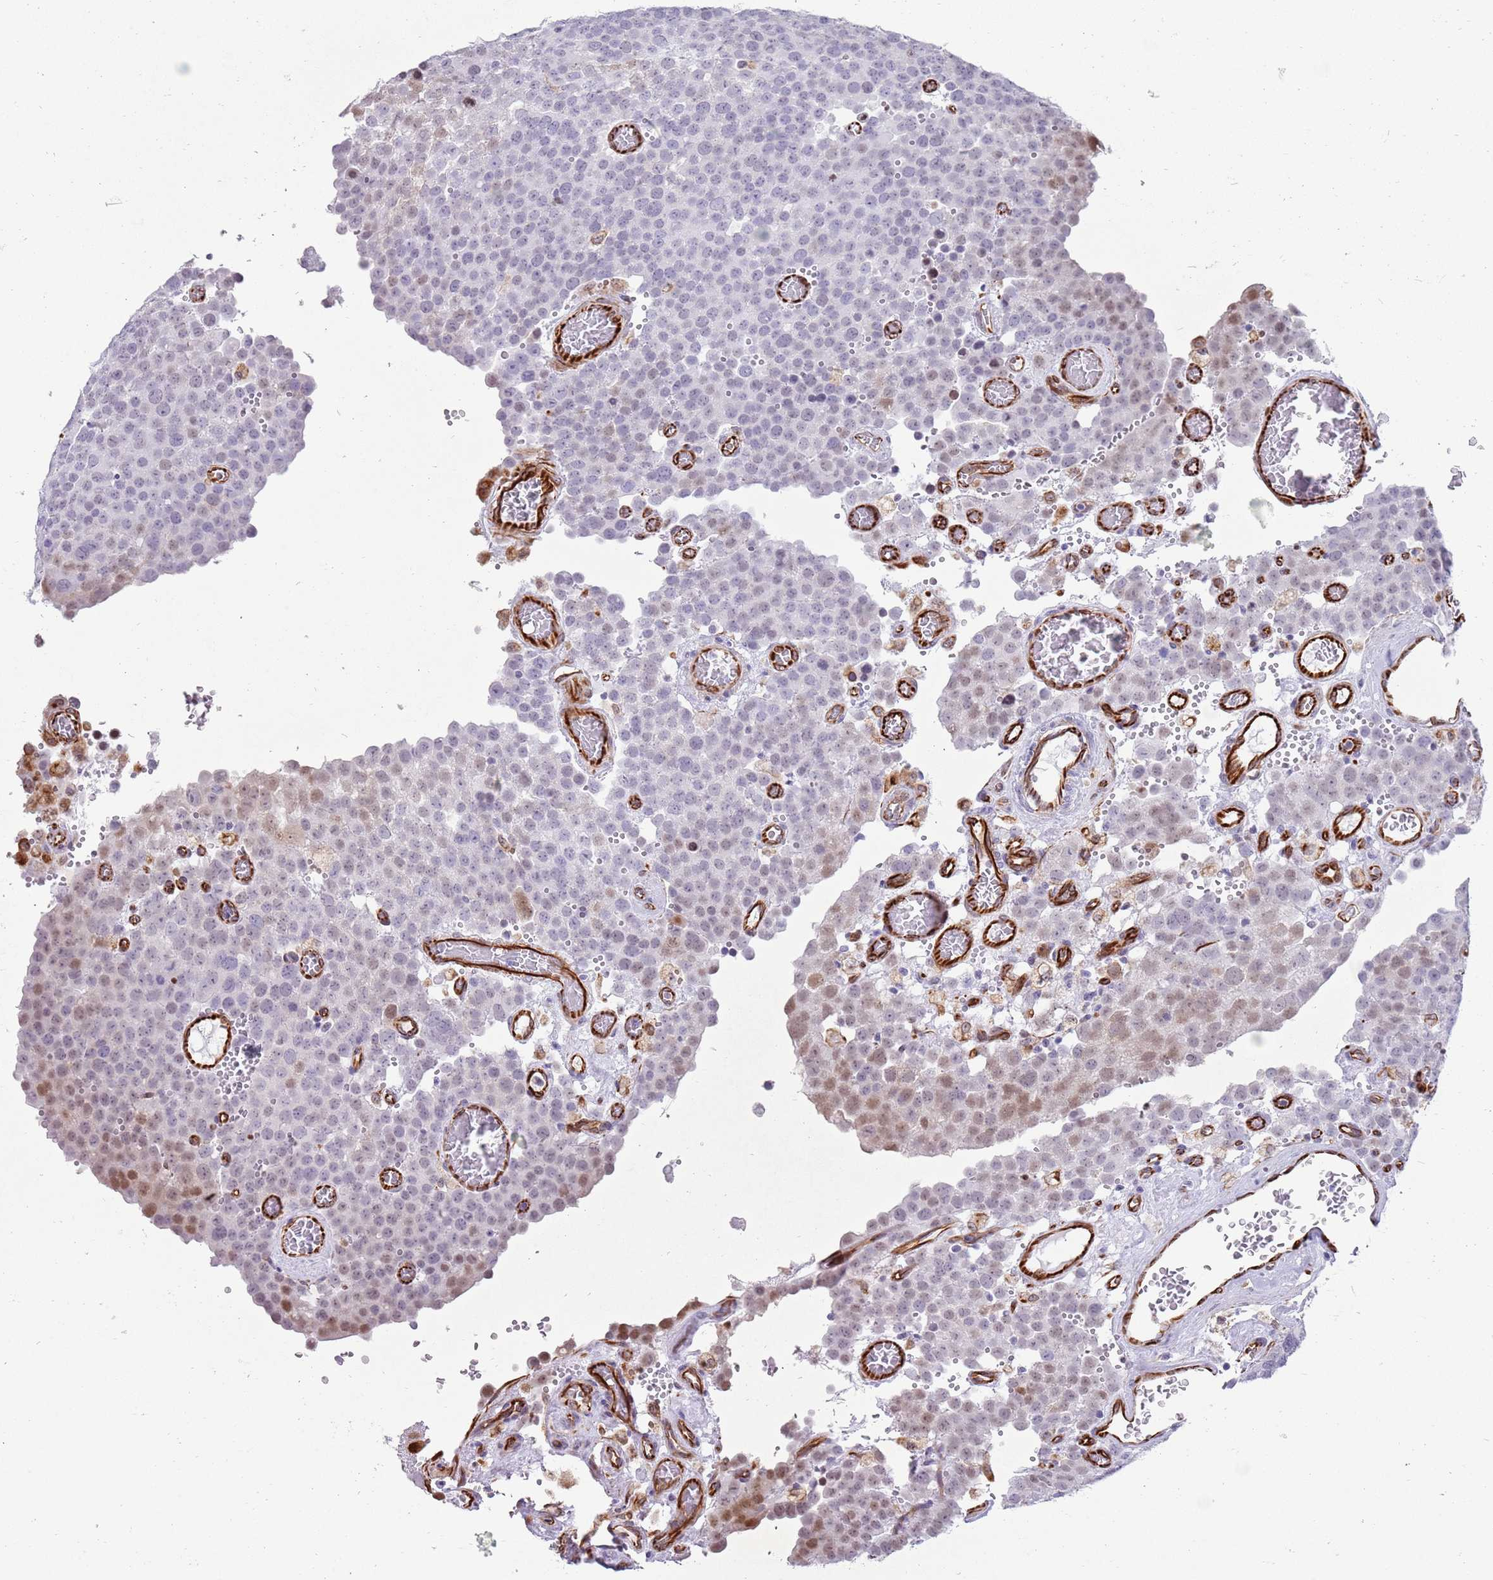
{"staining": {"intensity": "weak", "quantity": "<25%", "location": "nuclear"}, "tissue": "testis cancer", "cell_type": "Tumor cells", "image_type": "cancer", "snomed": [{"axis": "morphology", "description": "Normal tissue, NOS"}, {"axis": "morphology", "description": "Seminoma, NOS"}, {"axis": "topography", "description": "Testis"}], "caption": "Testis cancer (seminoma) stained for a protein using IHC displays no expression tumor cells.", "gene": "NBPF3", "patient": {"sex": "male", "age": 71}}